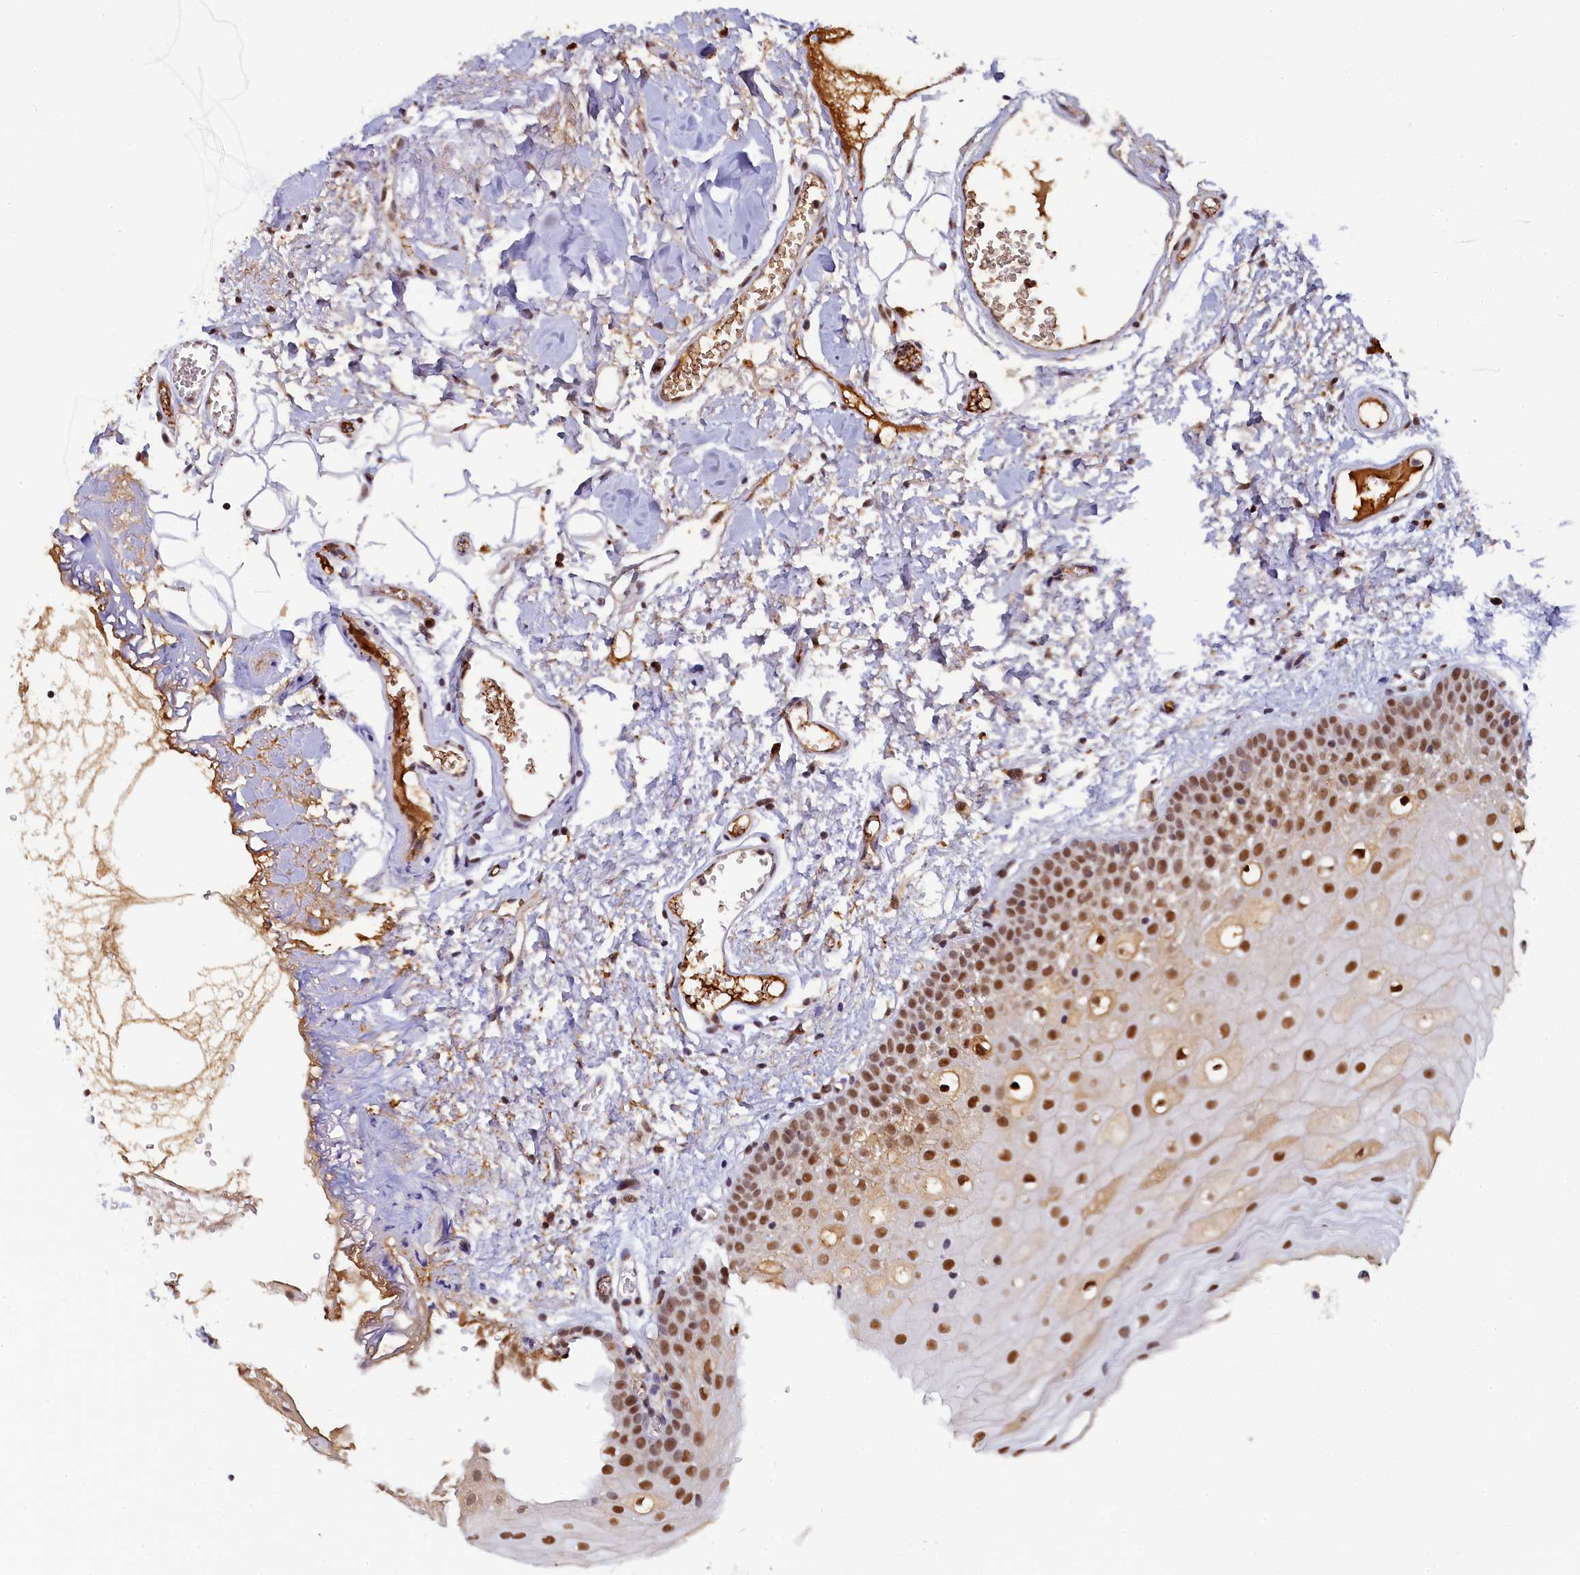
{"staining": {"intensity": "moderate", "quantity": ">75%", "location": "nuclear"}, "tissue": "oral mucosa", "cell_type": "Squamous epithelial cells", "image_type": "normal", "snomed": [{"axis": "morphology", "description": "Normal tissue, NOS"}, {"axis": "topography", "description": "Oral tissue"}, {"axis": "topography", "description": "Tounge, NOS"}], "caption": "A medium amount of moderate nuclear expression is identified in about >75% of squamous epithelial cells in benign oral mucosa. The protein of interest is stained brown, and the nuclei are stained in blue (DAB IHC with brightfield microscopy, high magnification).", "gene": "INTS14", "patient": {"sex": "female", "age": 73}}